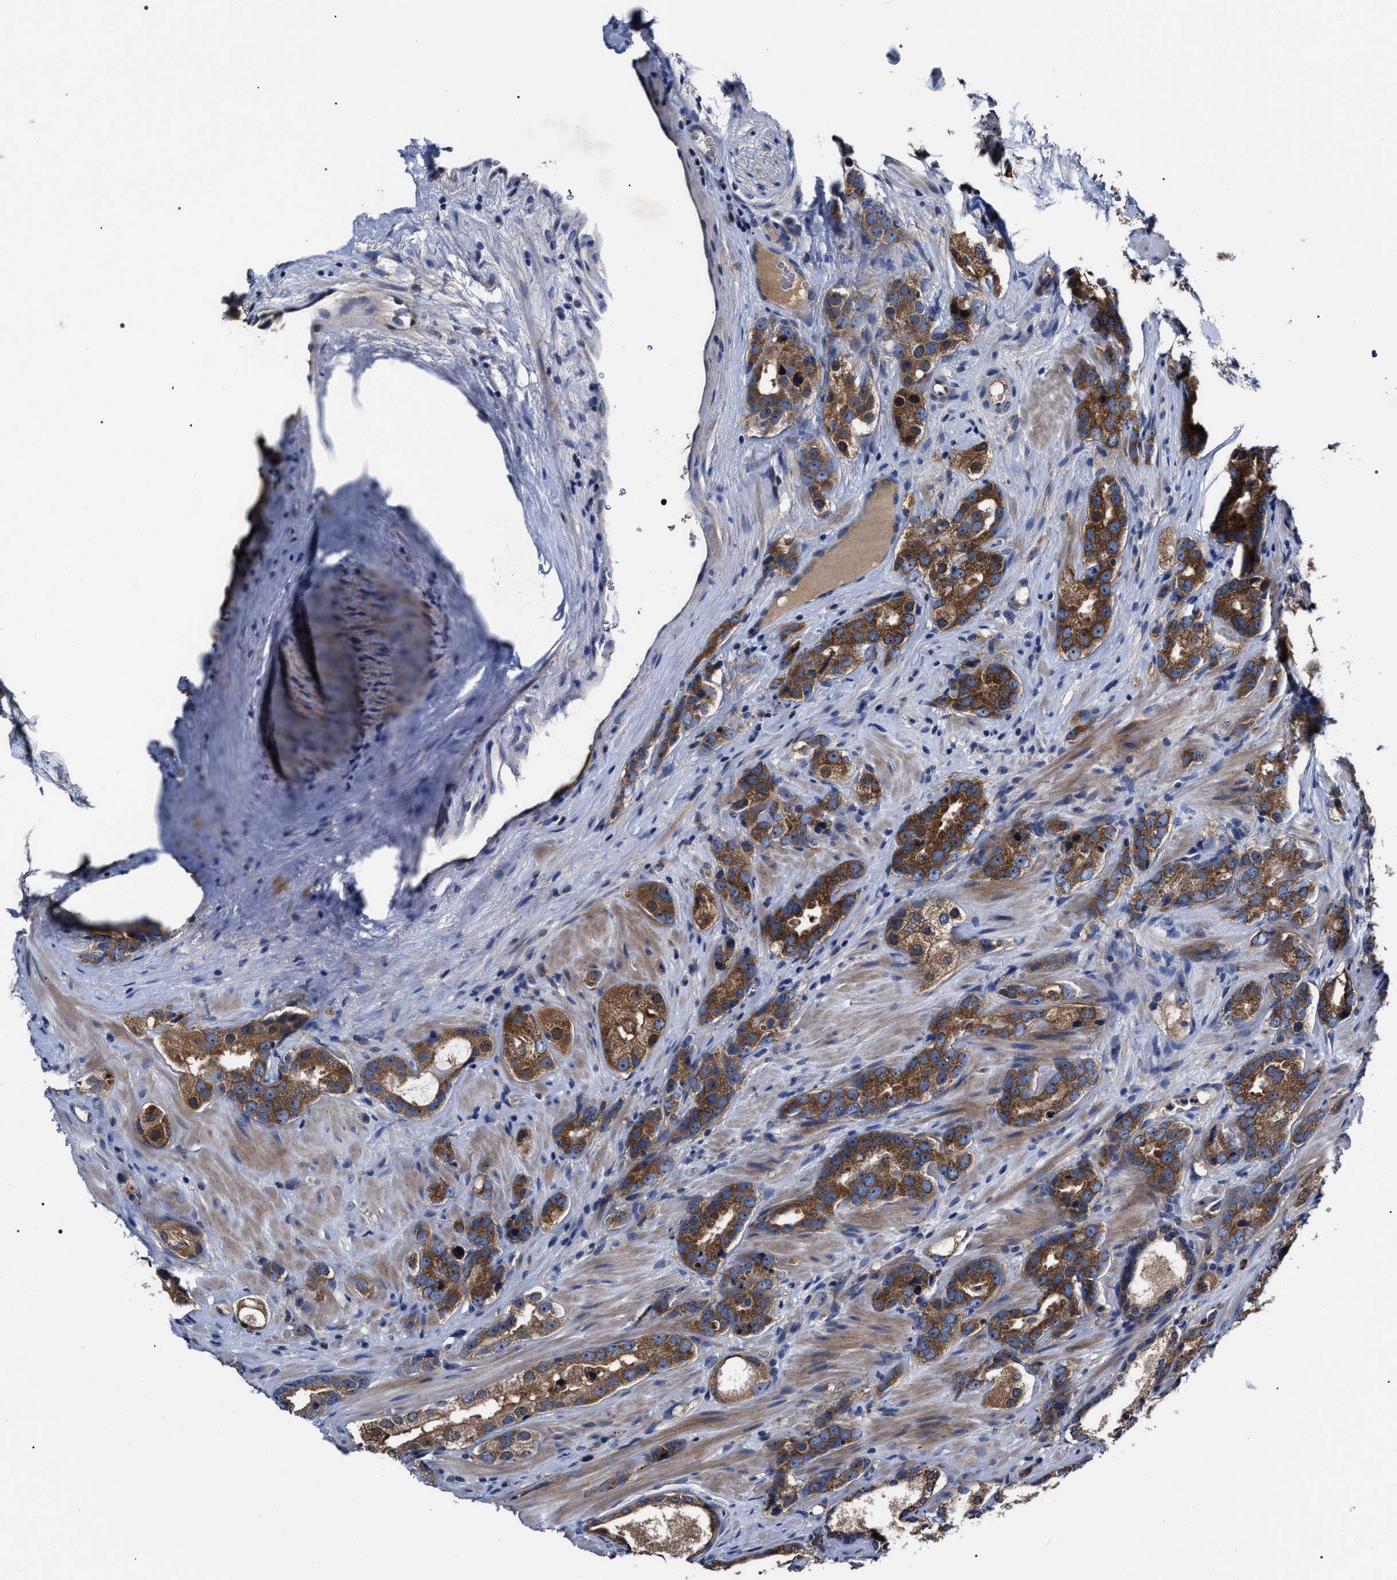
{"staining": {"intensity": "strong", "quantity": ">75%", "location": "cytoplasmic/membranous"}, "tissue": "prostate cancer", "cell_type": "Tumor cells", "image_type": "cancer", "snomed": [{"axis": "morphology", "description": "Adenocarcinoma, High grade"}, {"axis": "topography", "description": "Prostate"}], "caption": "A high-resolution photomicrograph shows immunohistochemistry staining of high-grade adenocarcinoma (prostate), which displays strong cytoplasmic/membranous expression in approximately >75% of tumor cells. Ihc stains the protein of interest in brown and the nuclei are stained blue.", "gene": "MACC1", "patient": {"sex": "male", "age": 63}}